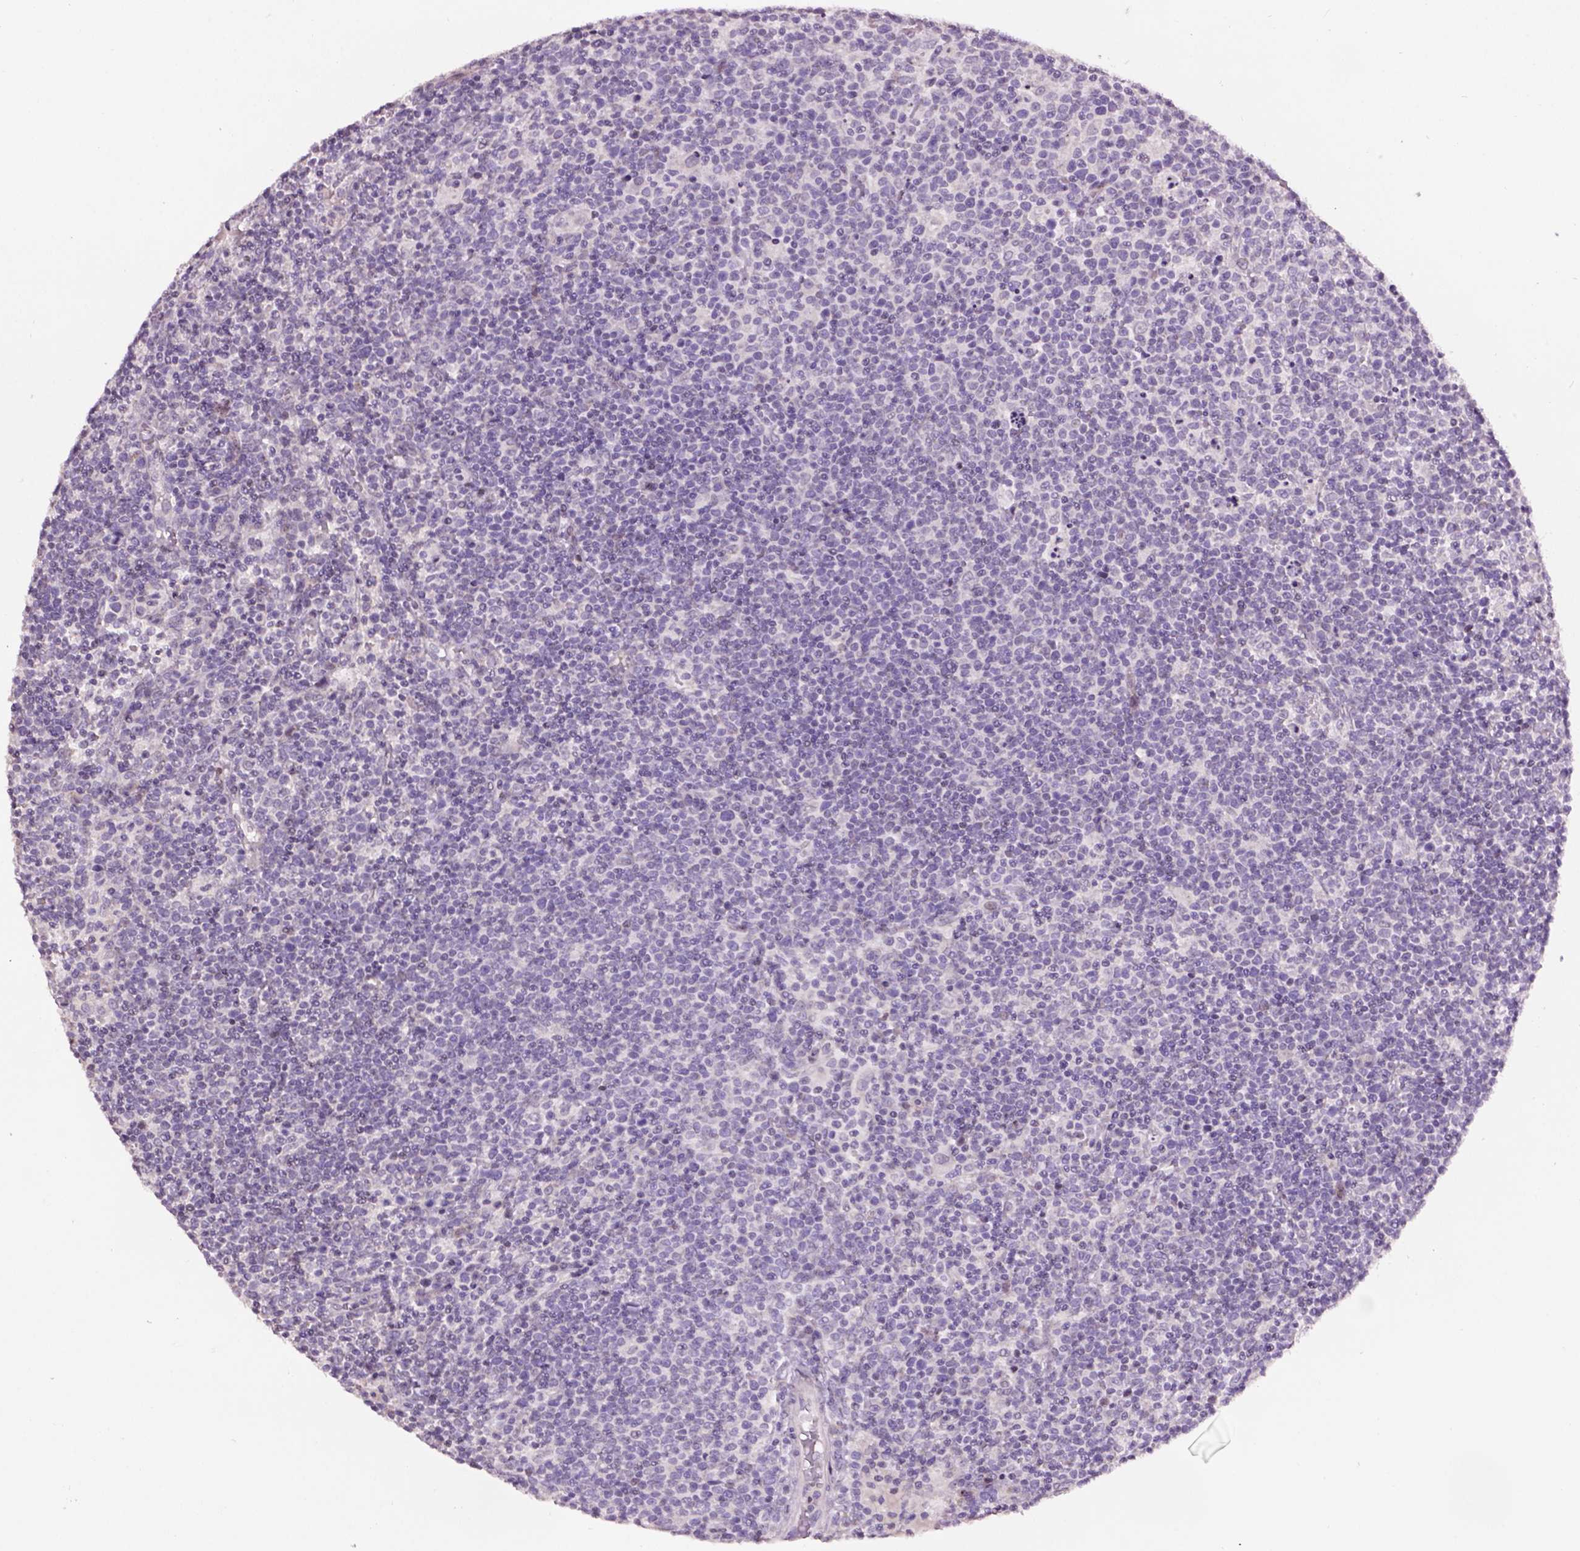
{"staining": {"intensity": "negative", "quantity": "none", "location": "none"}, "tissue": "lymphoma", "cell_type": "Tumor cells", "image_type": "cancer", "snomed": [{"axis": "morphology", "description": "Malignant lymphoma, non-Hodgkin's type, High grade"}, {"axis": "topography", "description": "Lymph node"}], "caption": "There is no significant positivity in tumor cells of high-grade malignant lymphoma, non-Hodgkin's type. Nuclei are stained in blue.", "gene": "TH", "patient": {"sex": "male", "age": 61}}